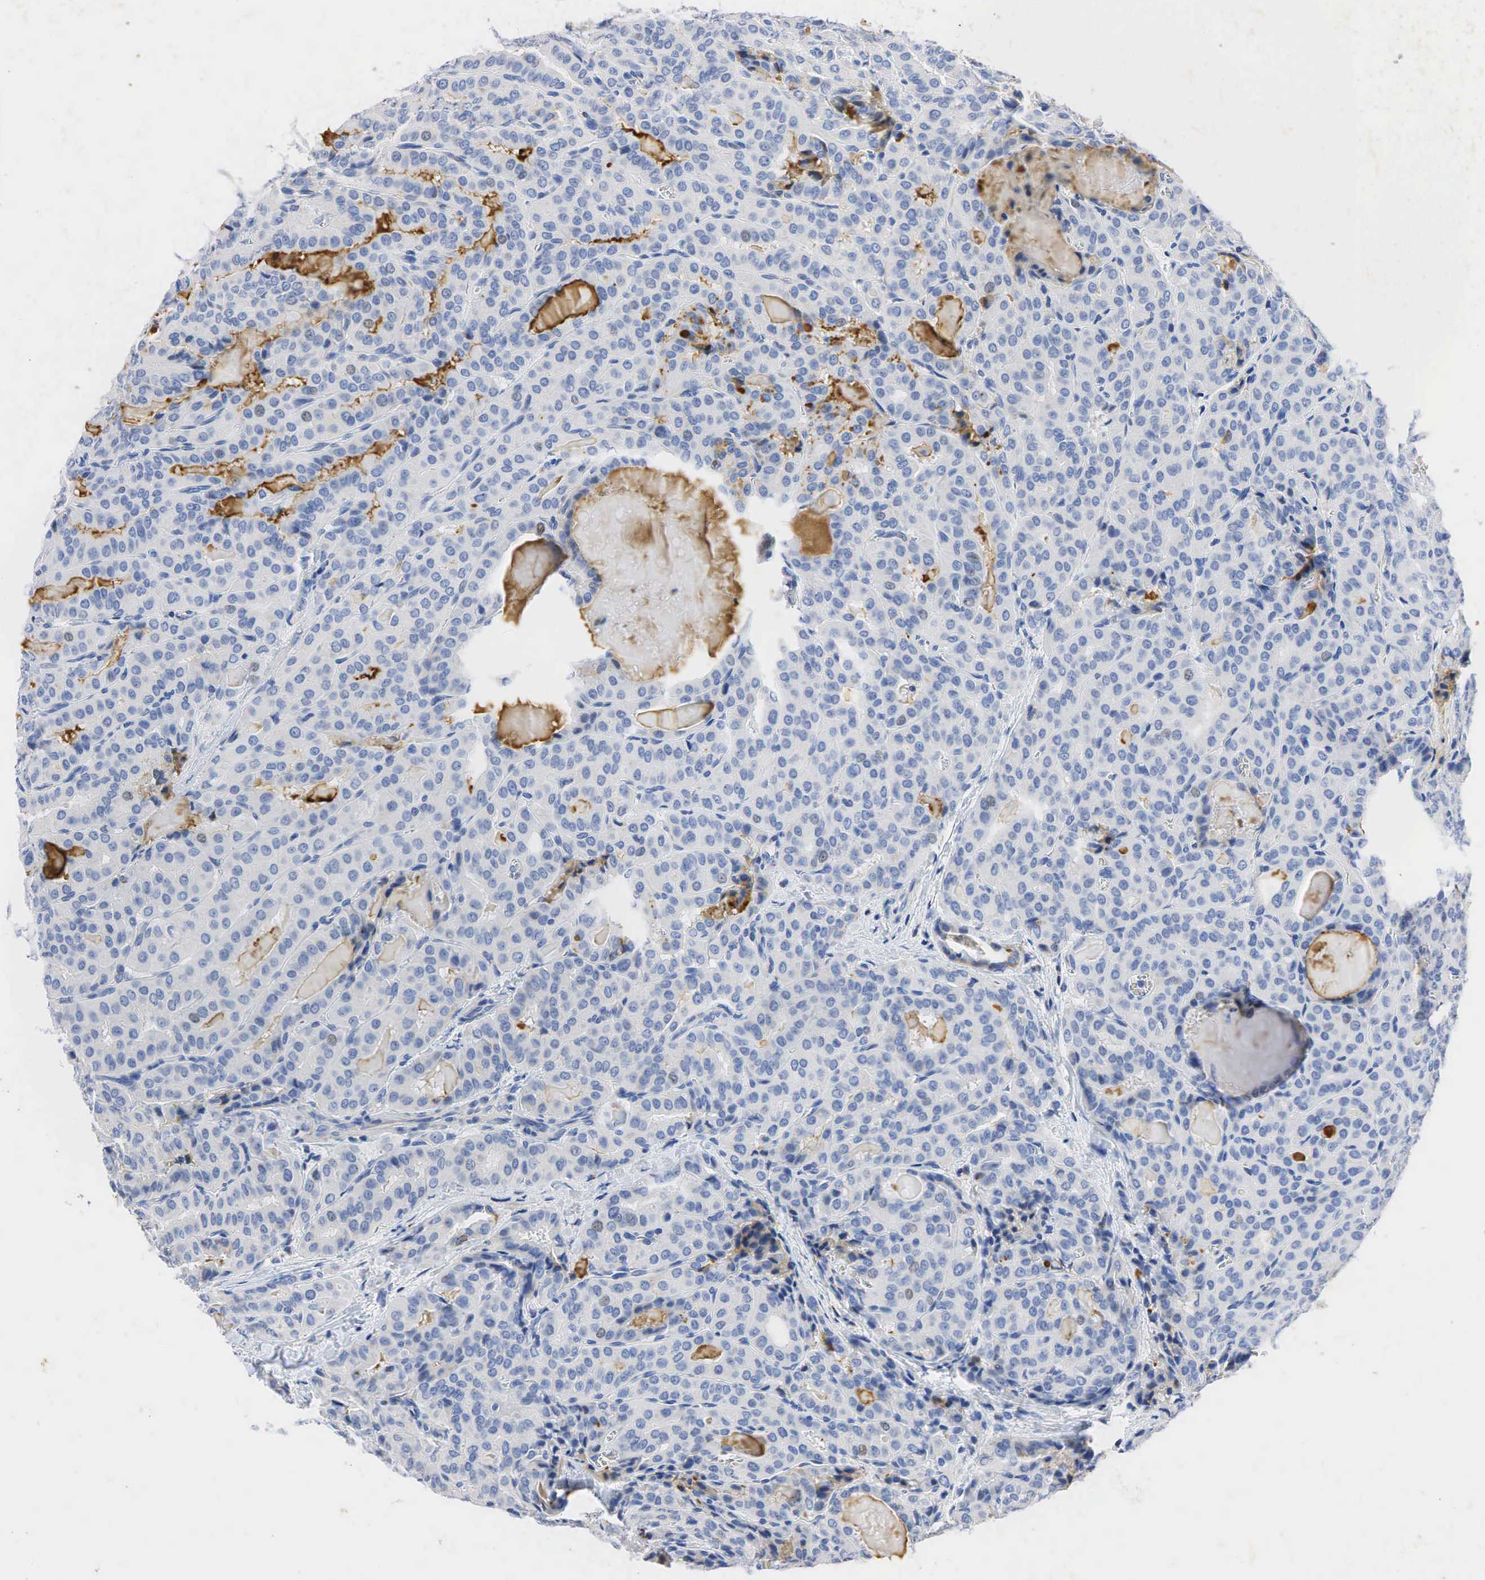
{"staining": {"intensity": "negative", "quantity": "none", "location": "none"}, "tissue": "thyroid cancer", "cell_type": "Tumor cells", "image_type": "cancer", "snomed": [{"axis": "morphology", "description": "Papillary adenocarcinoma, NOS"}, {"axis": "topography", "description": "Thyroid gland"}], "caption": "Thyroid cancer was stained to show a protein in brown. There is no significant positivity in tumor cells.", "gene": "SYP", "patient": {"sex": "female", "age": 71}}